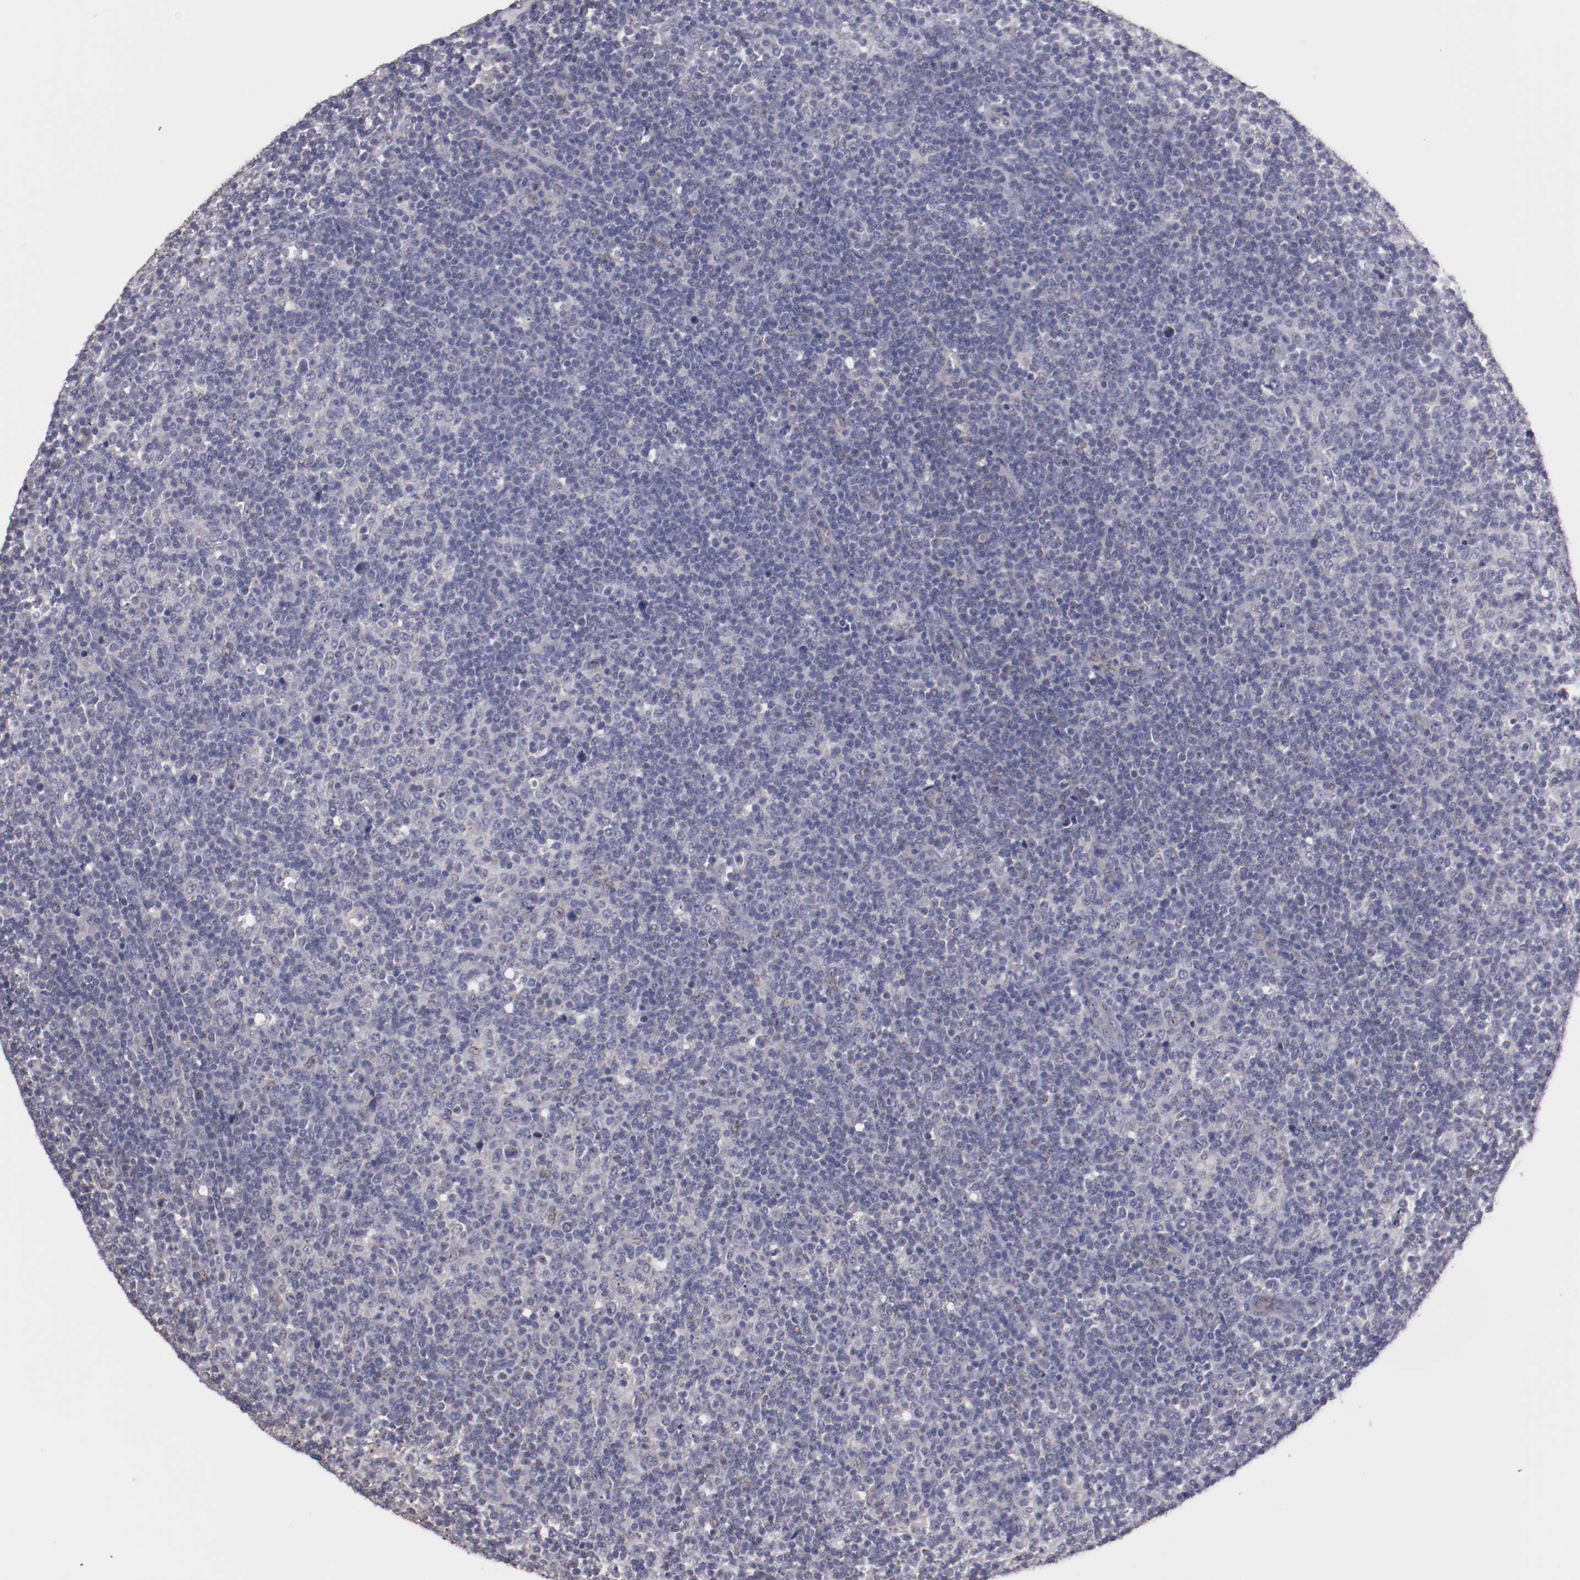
{"staining": {"intensity": "weak", "quantity": "<25%", "location": "nuclear"}, "tissue": "lymphoma", "cell_type": "Tumor cells", "image_type": "cancer", "snomed": [{"axis": "morphology", "description": "Malignant lymphoma, non-Hodgkin's type, Low grade"}, {"axis": "topography", "description": "Lymph node"}], "caption": "Malignant lymphoma, non-Hodgkin's type (low-grade) was stained to show a protein in brown. There is no significant positivity in tumor cells.", "gene": "NRXN3", "patient": {"sex": "male", "age": 70}}